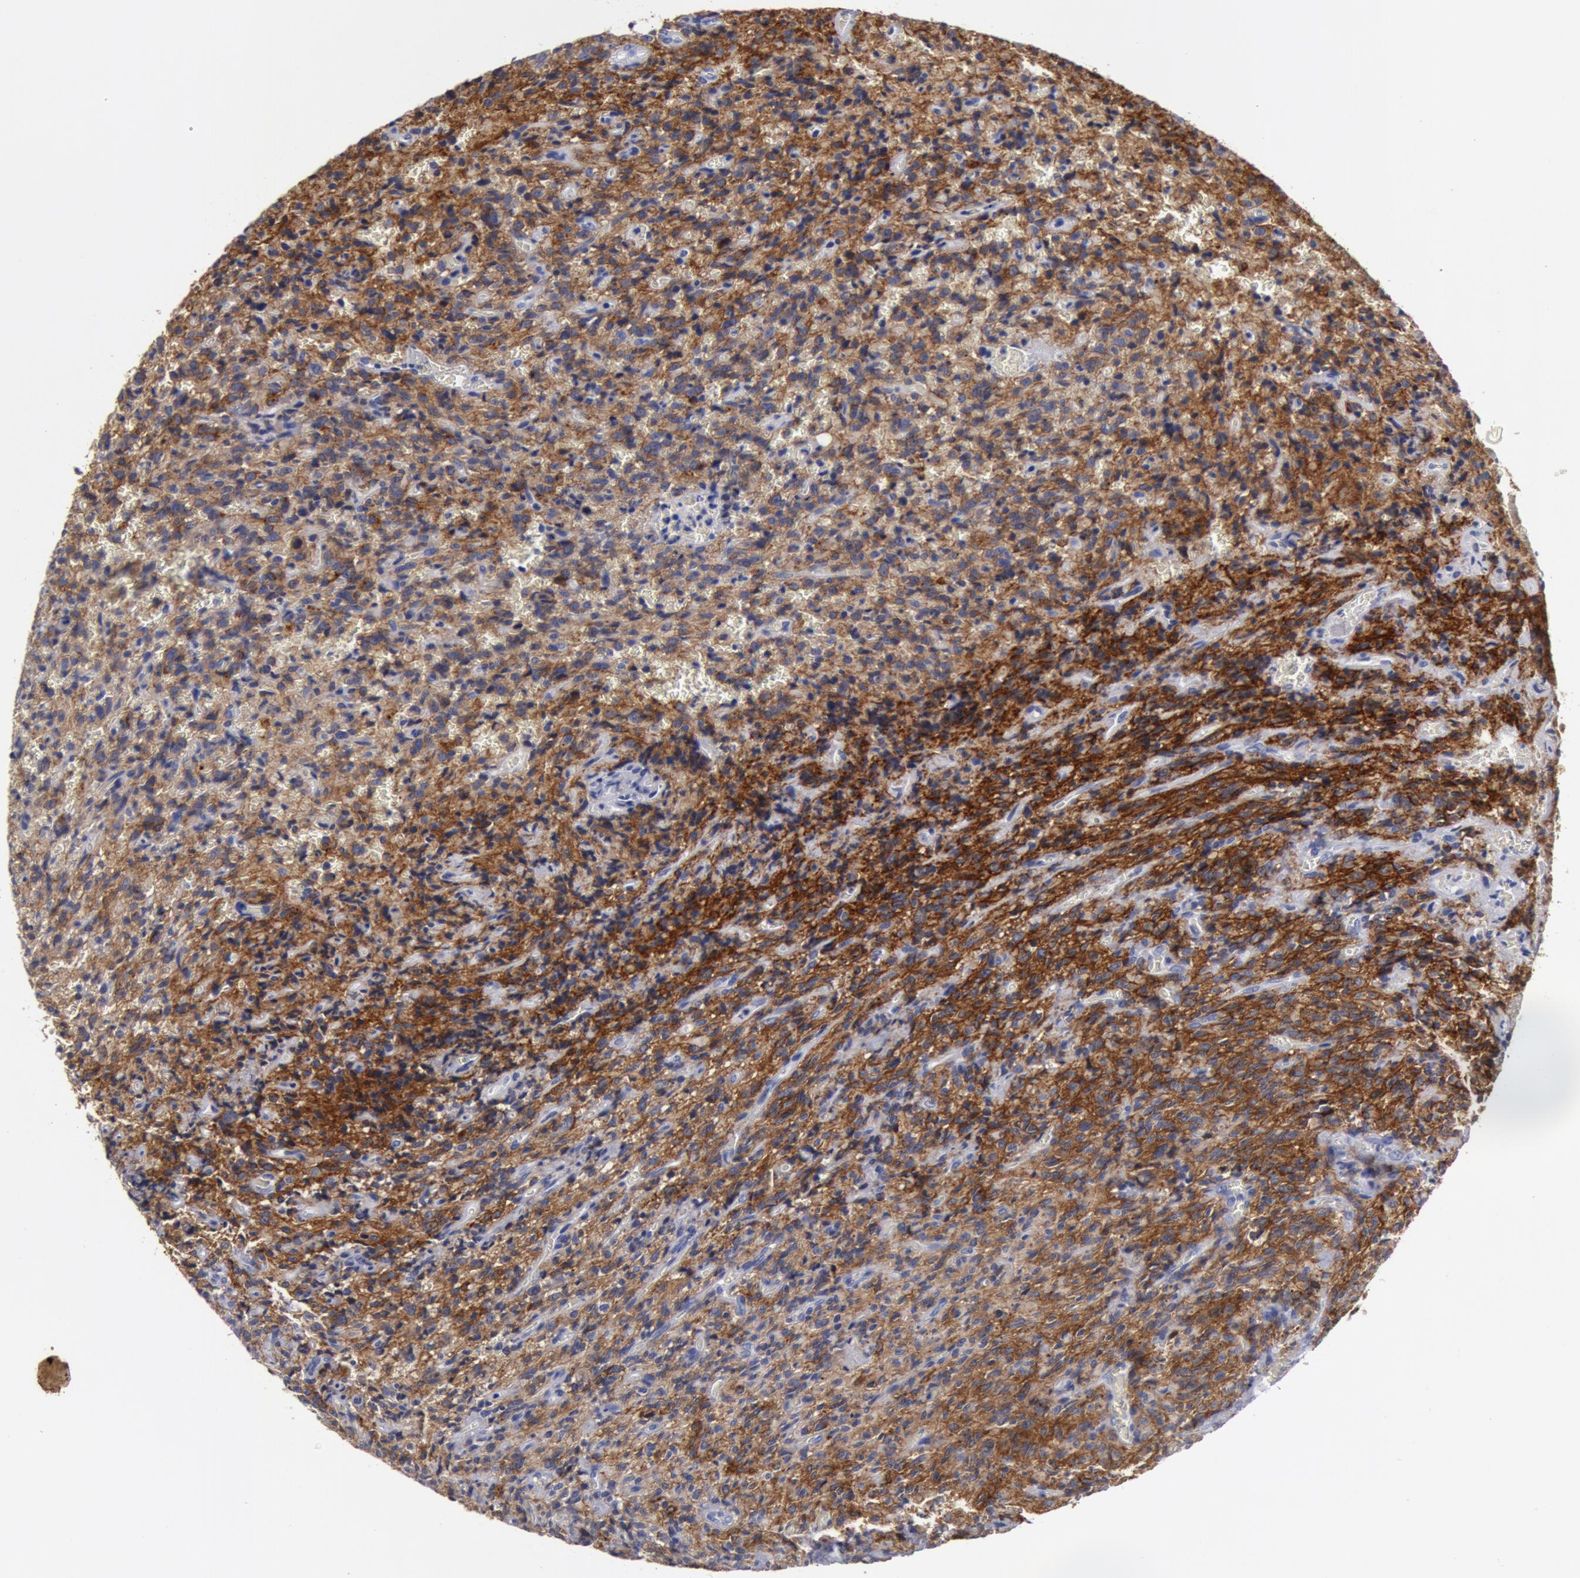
{"staining": {"intensity": "strong", "quantity": ">75%", "location": "cytoplasmic/membranous,nuclear"}, "tissue": "glioma", "cell_type": "Tumor cells", "image_type": "cancer", "snomed": [{"axis": "morphology", "description": "Glioma, malignant, High grade"}, {"axis": "topography", "description": "Brain"}], "caption": "IHC (DAB) staining of glioma reveals strong cytoplasmic/membranous and nuclear protein expression in about >75% of tumor cells.", "gene": "NLGN4X", "patient": {"sex": "male", "age": 56}}